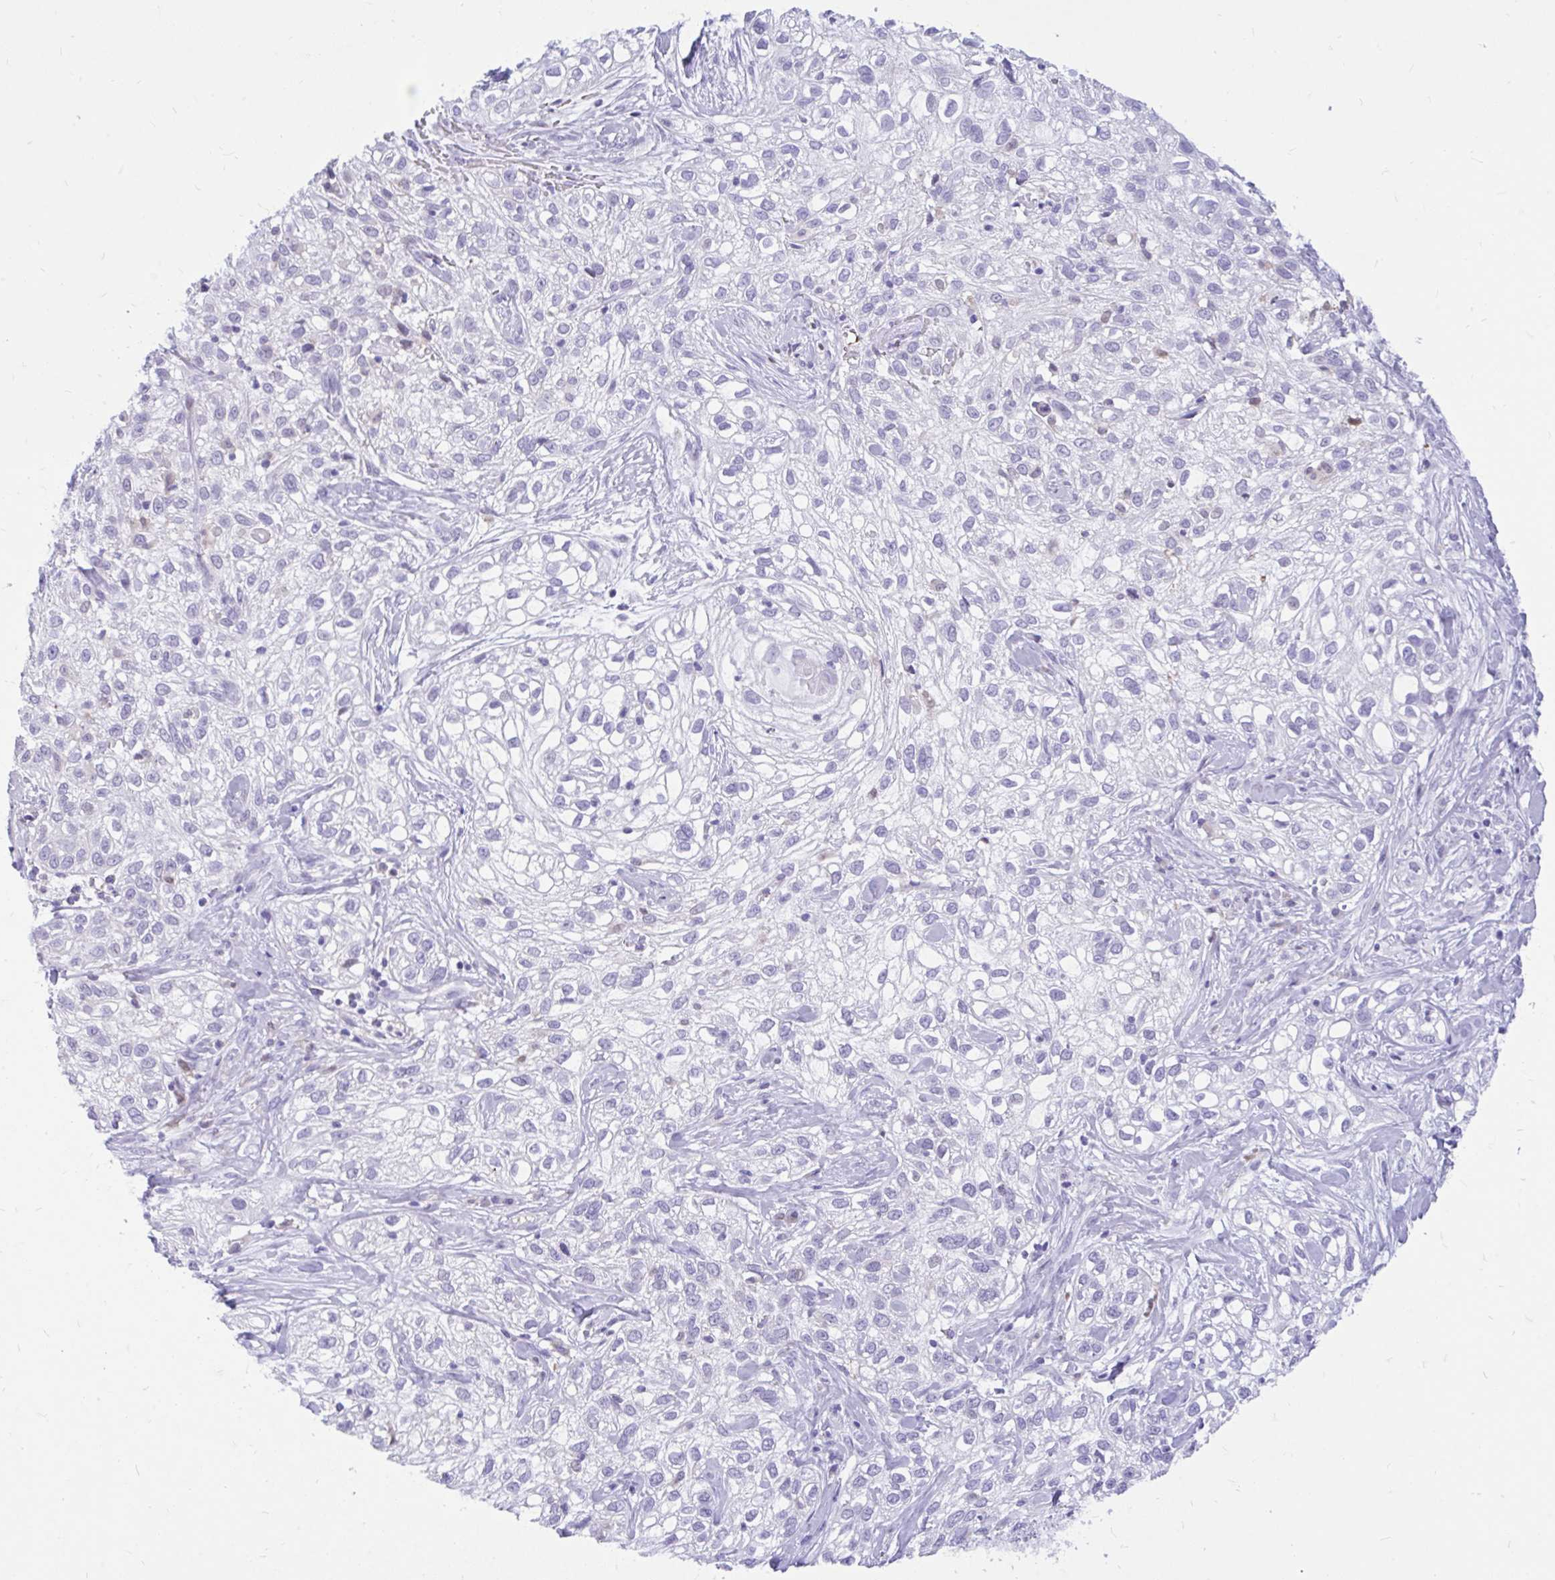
{"staining": {"intensity": "negative", "quantity": "none", "location": "none"}, "tissue": "skin cancer", "cell_type": "Tumor cells", "image_type": "cancer", "snomed": [{"axis": "morphology", "description": "Squamous cell carcinoma, NOS"}, {"axis": "topography", "description": "Skin"}], "caption": "Protein analysis of skin cancer reveals no significant expression in tumor cells.", "gene": "GLB1L2", "patient": {"sex": "male", "age": 82}}